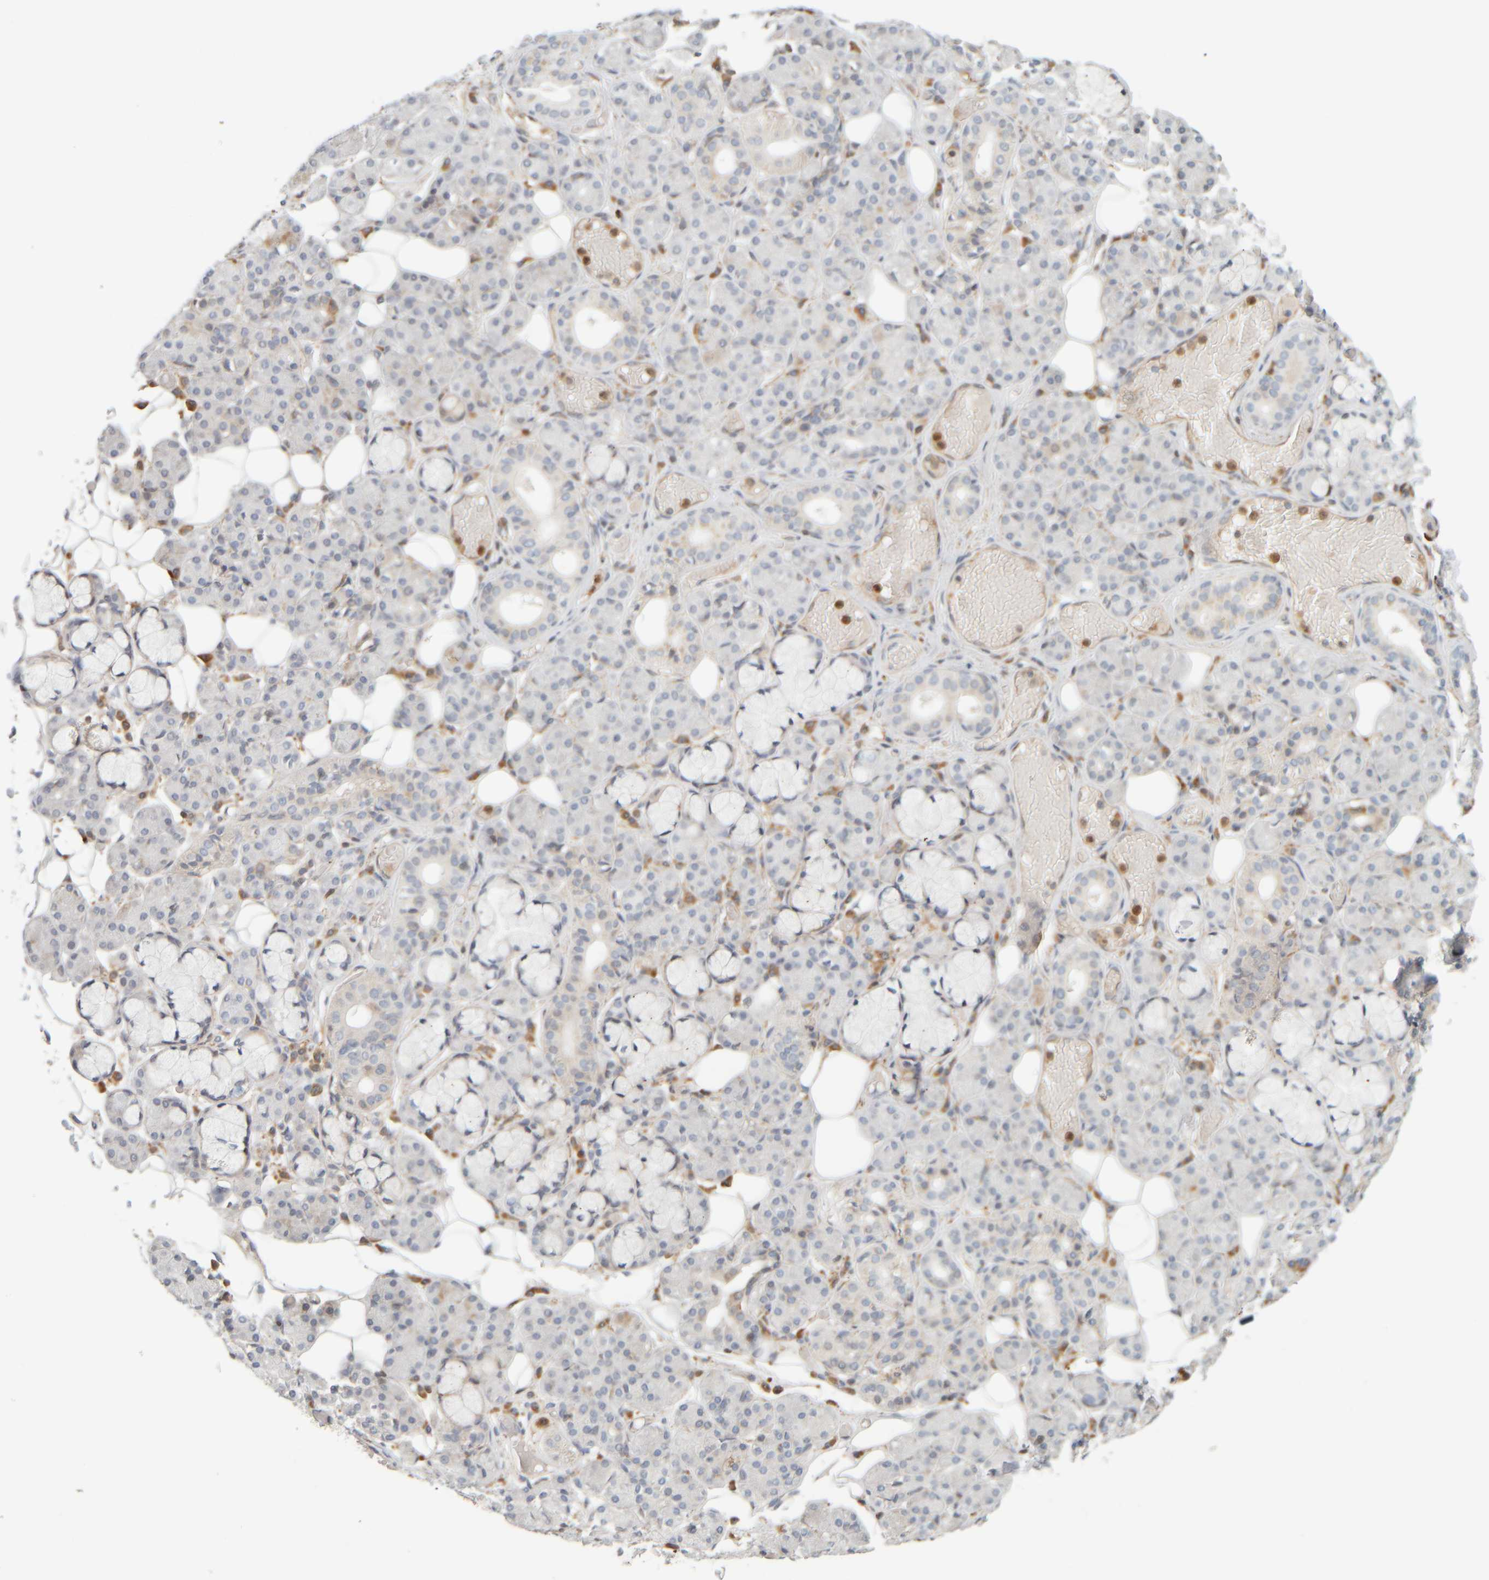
{"staining": {"intensity": "negative", "quantity": "none", "location": "none"}, "tissue": "salivary gland", "cell_type": "Glandular cells", "image_type": "normal", "snomed": [{"axis": "morphology", "description": "Normal tissue, NOS"}, {"axis": "topography", "description": "Salivary gland"}], "caption": "IHC of benign human salivary gland demonstrates no staining in glandular cells.", "gene": "AARSD1", "patient": {"sex": "male", "age": 63}}